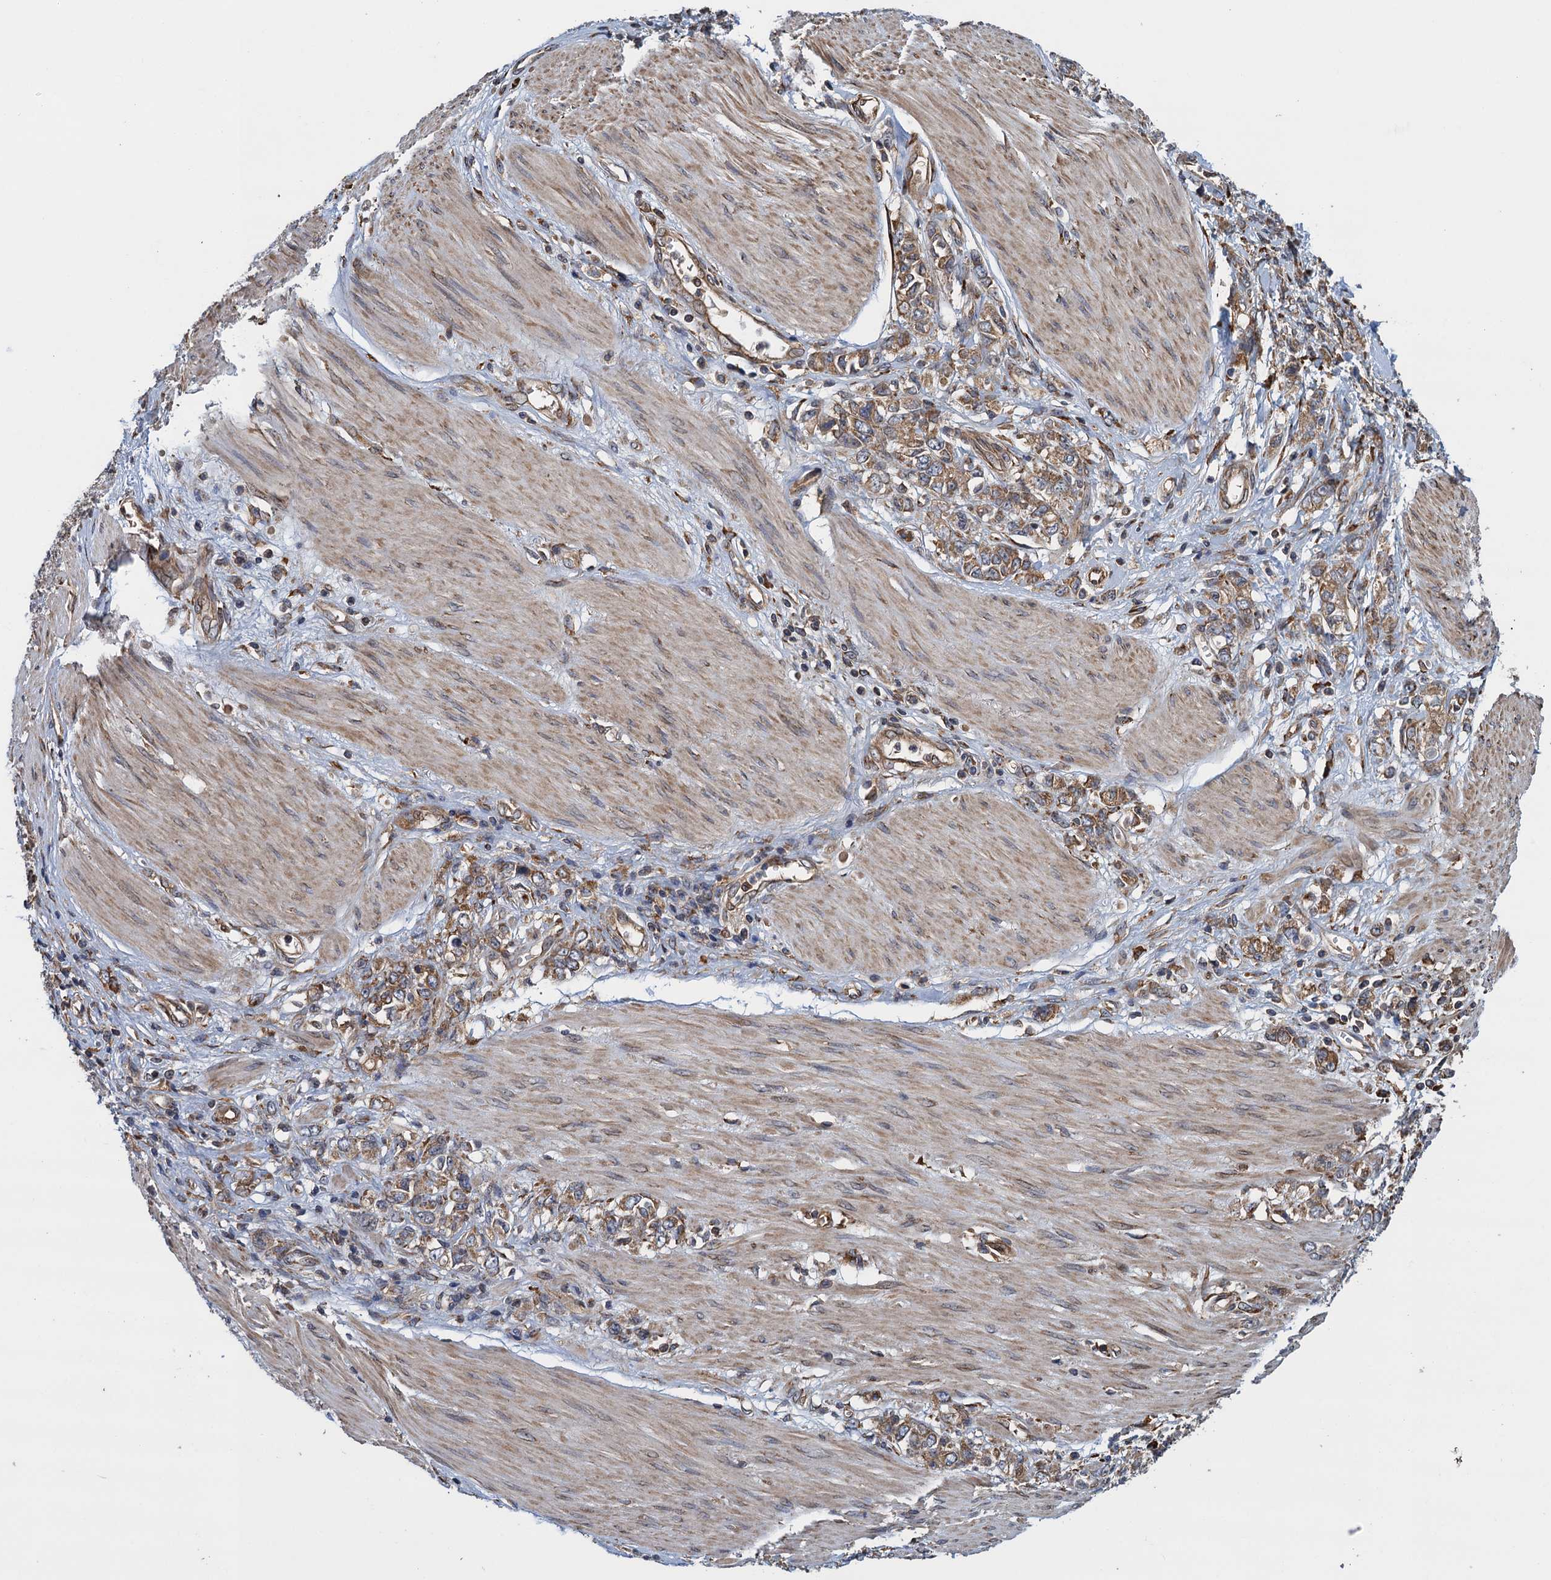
{"staining": {"intensity": "moderate", "quantity": ">75%", "location": "cytoplasmic/membranous"}, "tissue": "stomach cancer", "cell_type": "Tumor cells", "image_type": "cancer", "snomed": [{"axis": "morphology", "description": "Adenocarcinoma, NOS"}, {"axis": "topography", "description": "Stomach"}], "caption": "The photomicrograph displays immunohistochemical staining of stomach adenocarcinoma. There is moderate cytoplasmic/membranous staining is present in approximately >75% of tumor cells. (DAB (3,3'-diaminobenzidine) = brown stain, brightfield microscopy at high magnification).", "gene": "MDM1", "patient": {"sex": "female", "age": 76}}